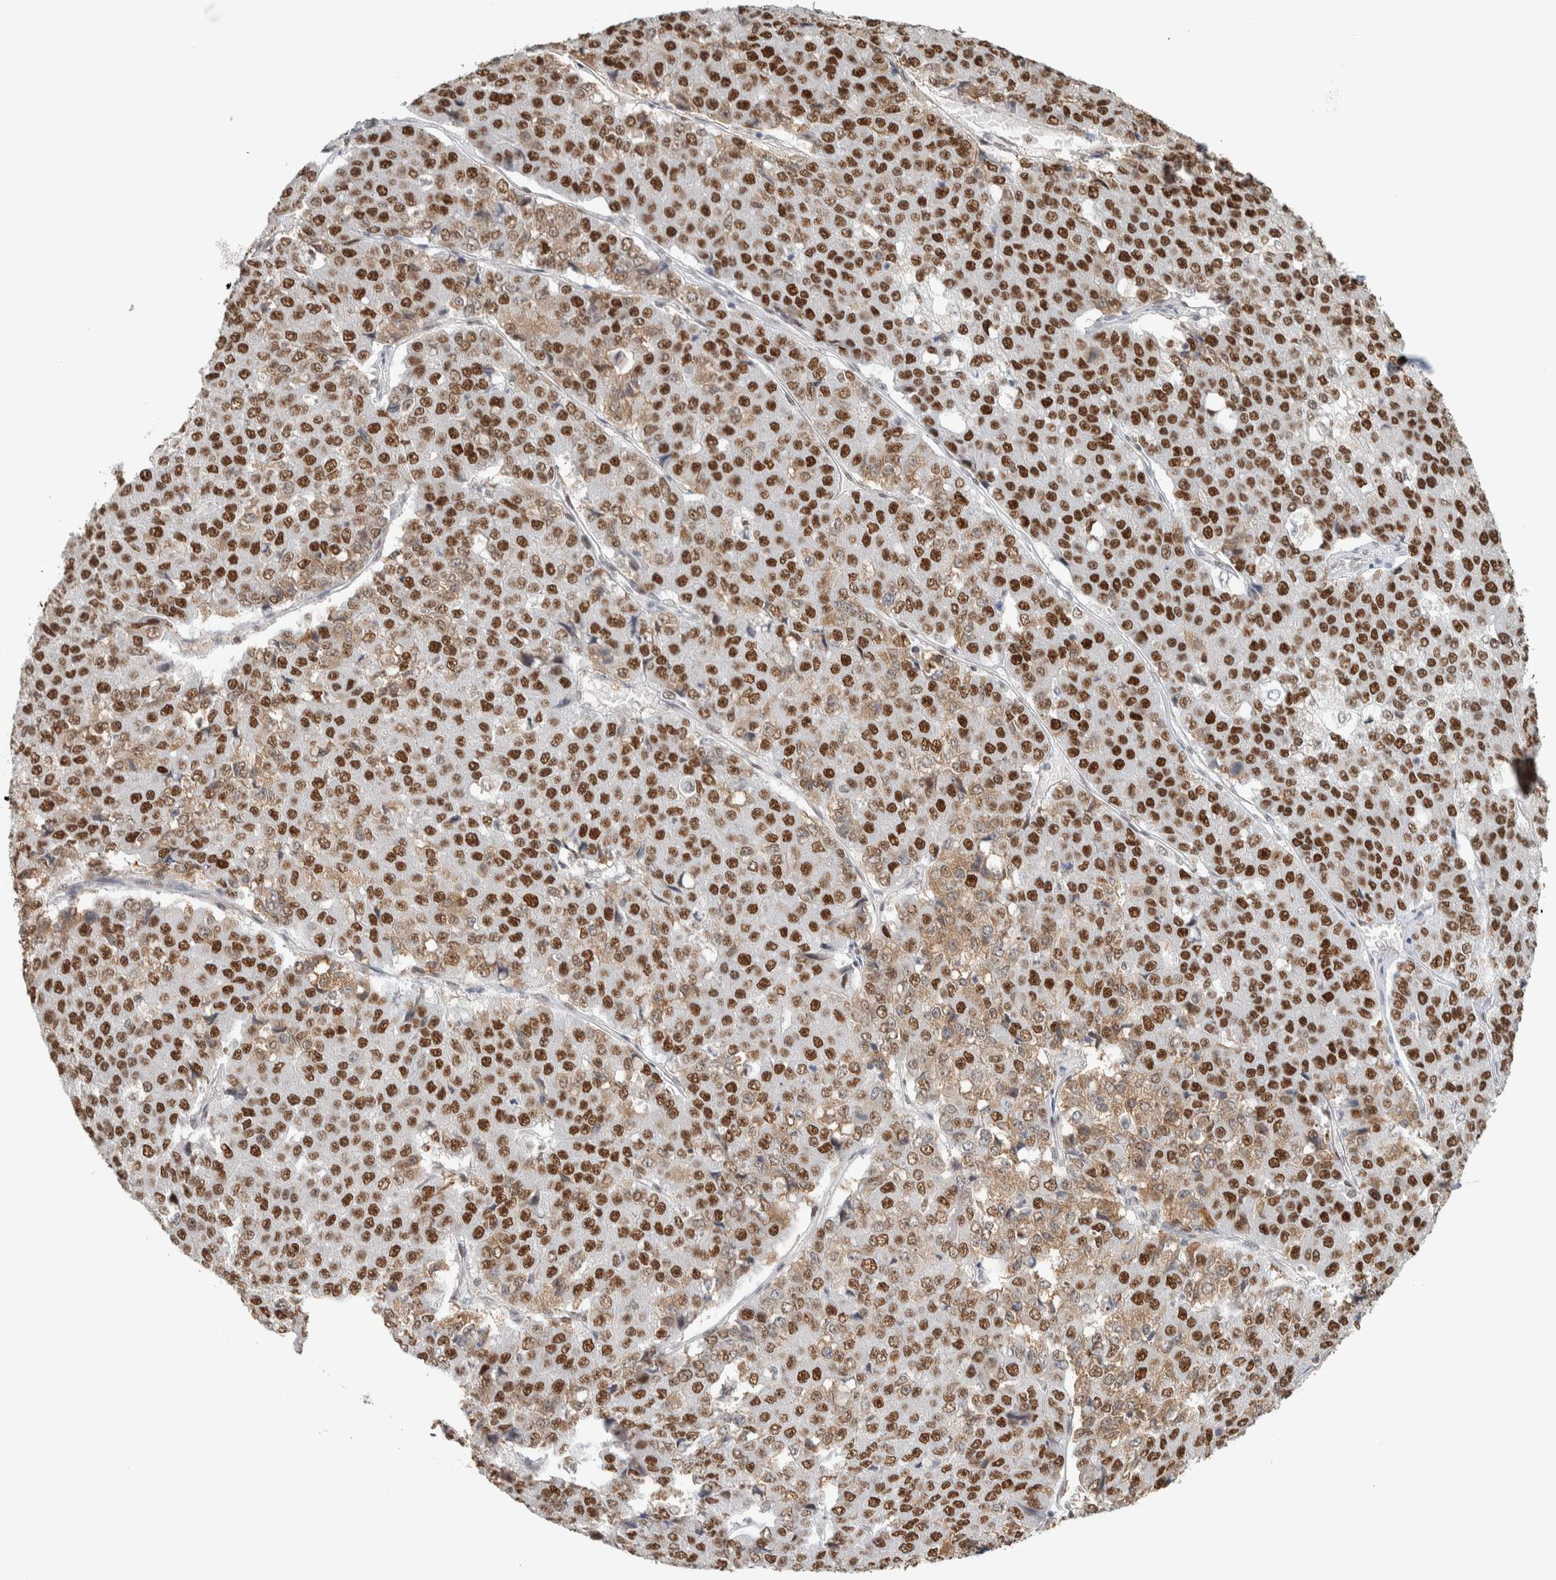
{"staining": {"intensity": "strong", "quantity": ">75%", "location": "nuclear"}, "tissue": "pancreatic cancer", "cell_type": "Tumor cells", "image_type": "cancer", "snomed": [{"axis": "morphology", "description": "Adenocarcinoma, NOS"}, {"axis": "topography", "description": "Pancreas"}], "caption": "This is an image of IHC staining of pancreatic cancer, which shows strong staining in the nuclear of tumor cells.", "gene": "PUS7", "patient": {"sex": "male", "age": 50}}